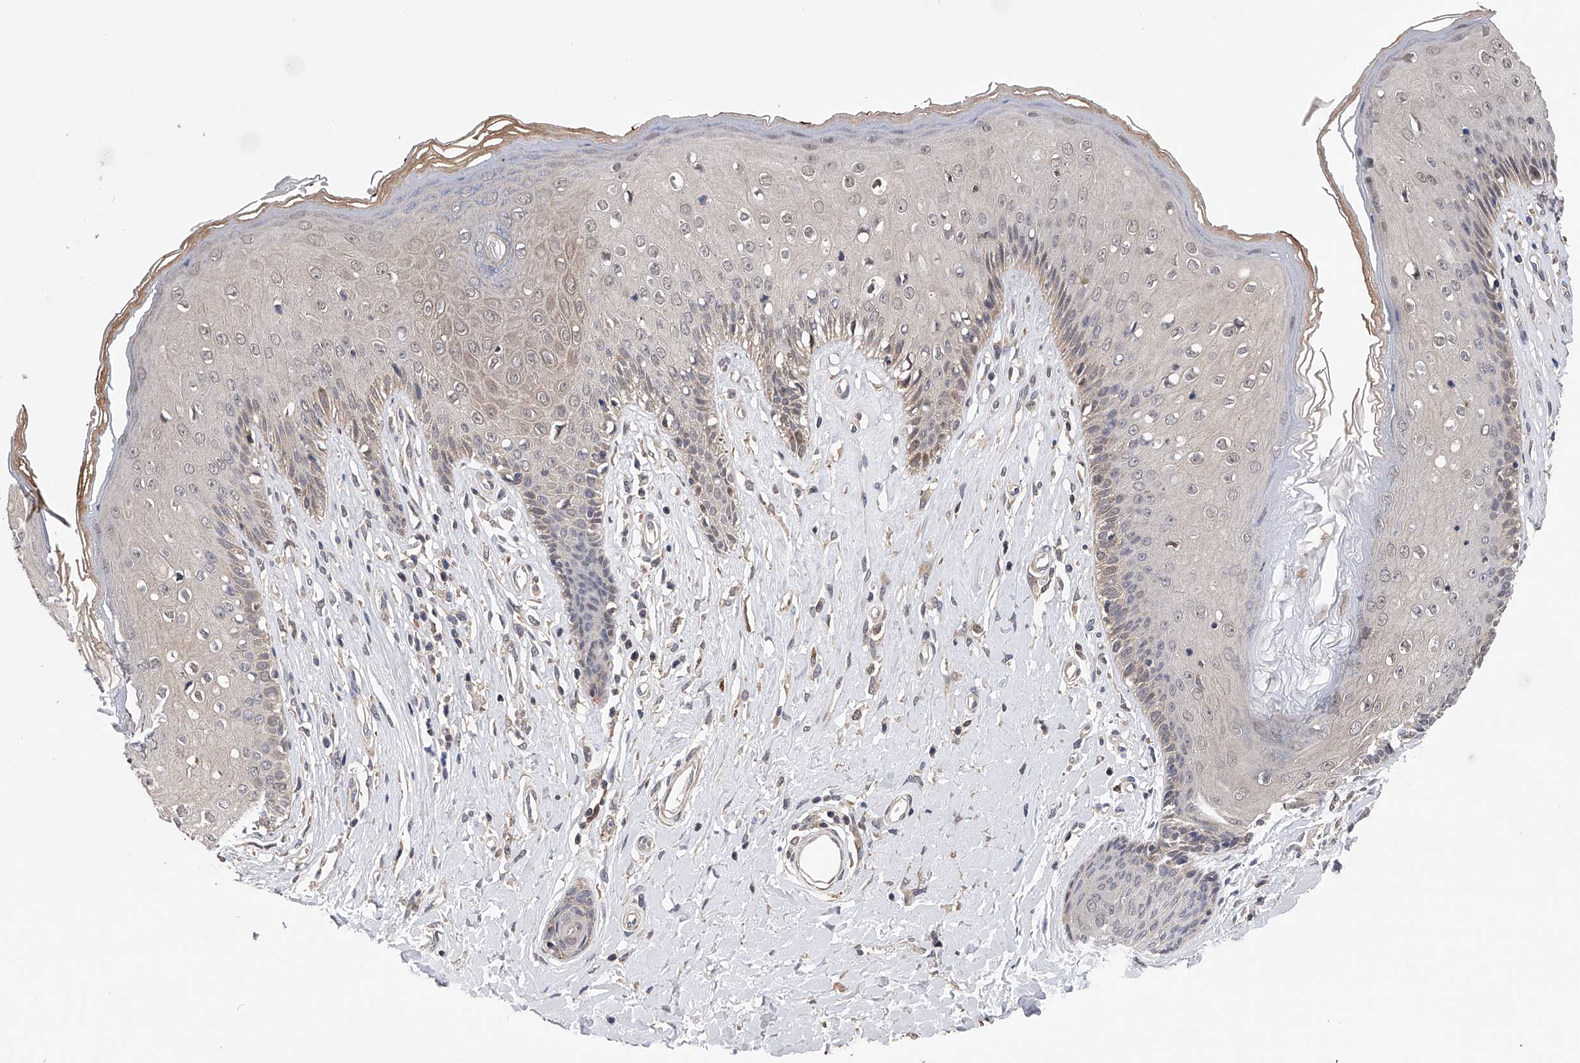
{"staining": {"intensity": "weak", "quantity": "<25%", "location": "cytoplasmic/membranous"}, "tissue": "skin", "cell_type": "Epidermal cells", "image_type": "normal", "snomed": [{"axis": "morphology", "description": "Normal tissue, NOS"}, {"axis": "morphology", "description": "Squamous cell carcinoma, NOS"}, {"axis": "topography", "description": "Vulva"}], "caption": "Immunohistochemistry of benign human skin displays no positivity in epidermal cells. (Immunohistochemistry (ihc), brightfield microscopy, high magnification).", "gene": "SPOCK1", "patient": {"sex": "female", "age": 85}}